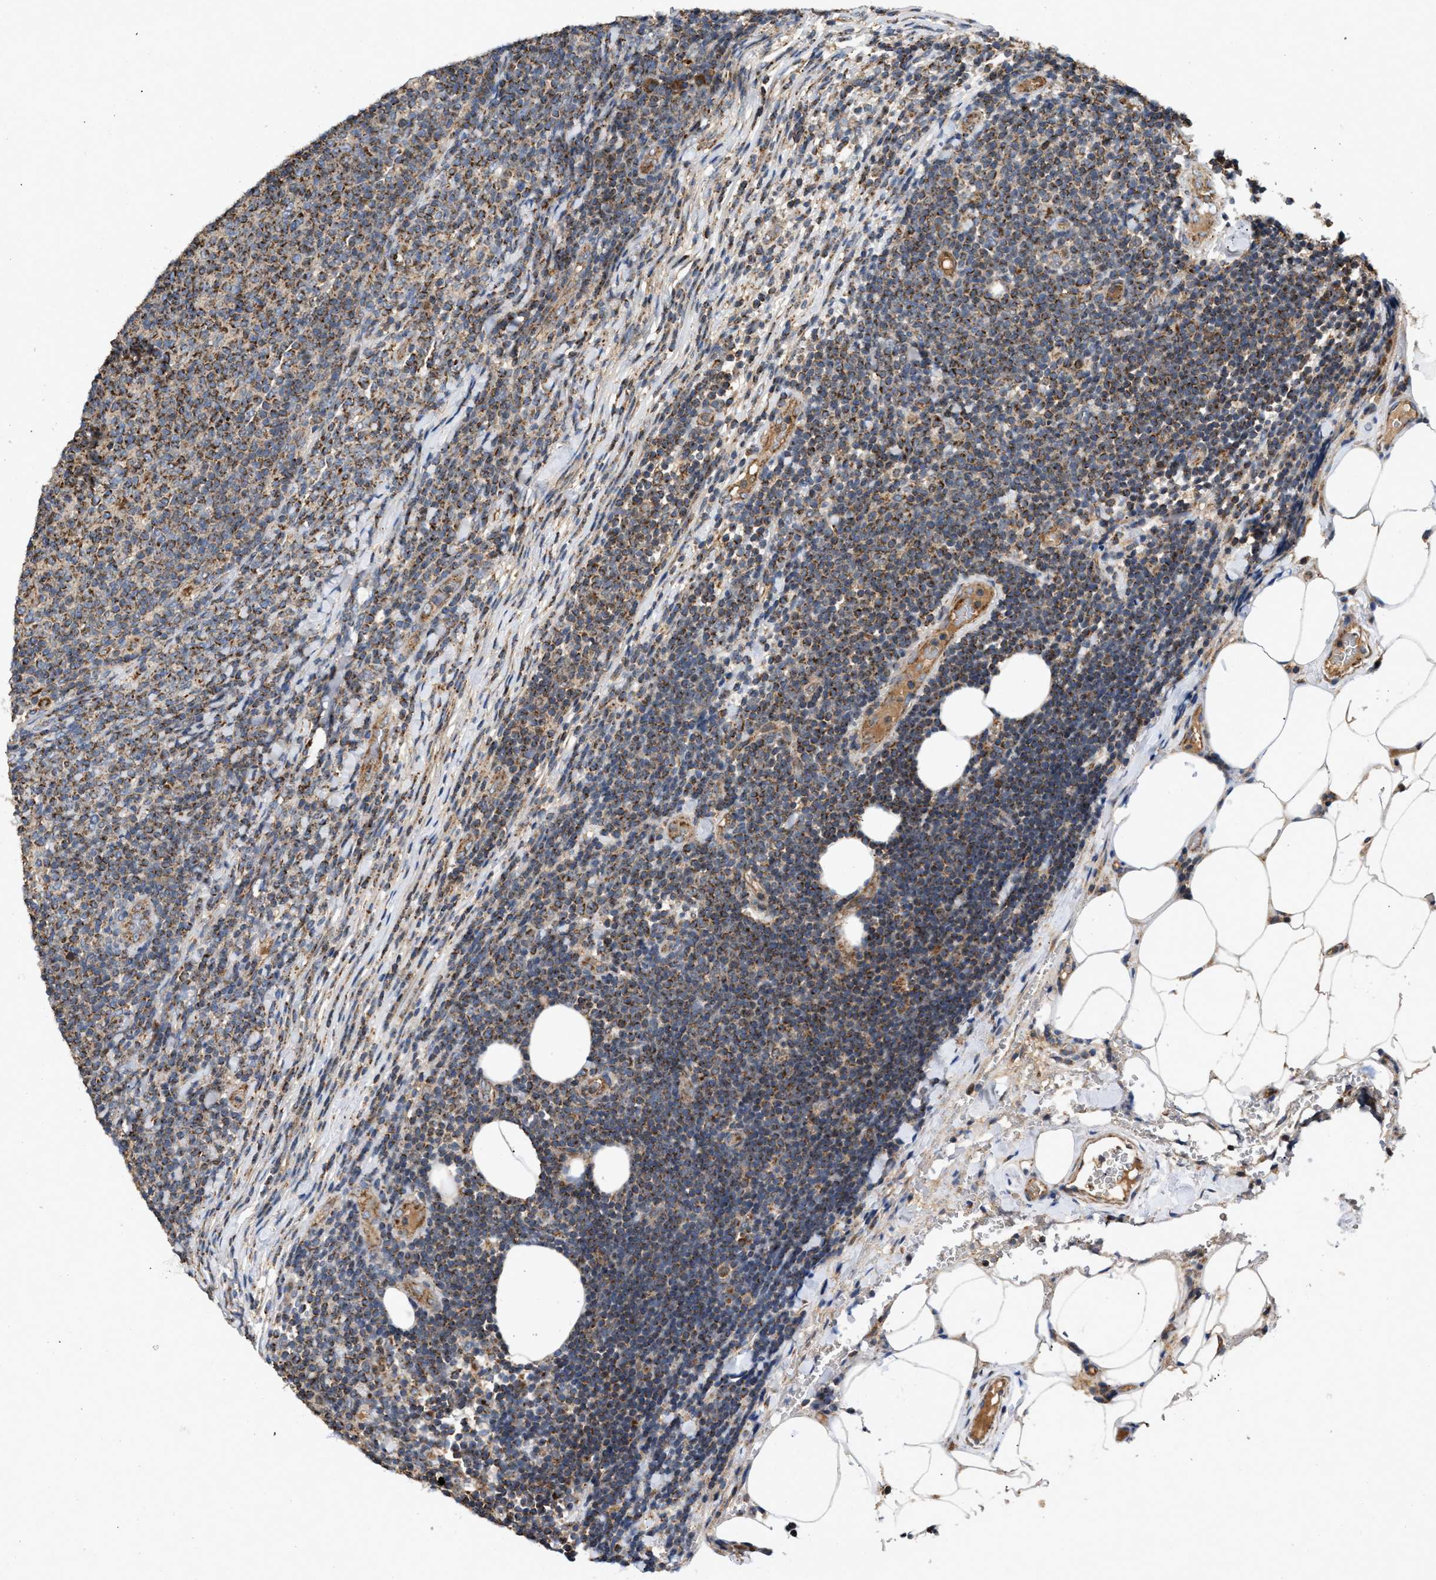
{"staining": {"intensity": "moderate", "quantity": ">75%", "location": "cytoplasmic/membranous"}, "tissue": "lymphoma", "cell_type": "Tumor cells", "image_type": "cancer", "snomed": [{"axis": "morphology", "description": "Malignant lymphoma, non-Hodgkin's type, Low grade"}, {"axis": "topography", "description": "Lymph node"}], "caption": "Low-grade malignant lymphoma, non-Hodgkin's type stained with immunohistochemistry (IHC) displays moderate cytoplasmic/membranous staining in about >75% of tumor cells. The protein is shown in brown color, while the nuclei are stained blue.", "gene": "TACO1", "patient": {"sex": "male", "age": 66}}